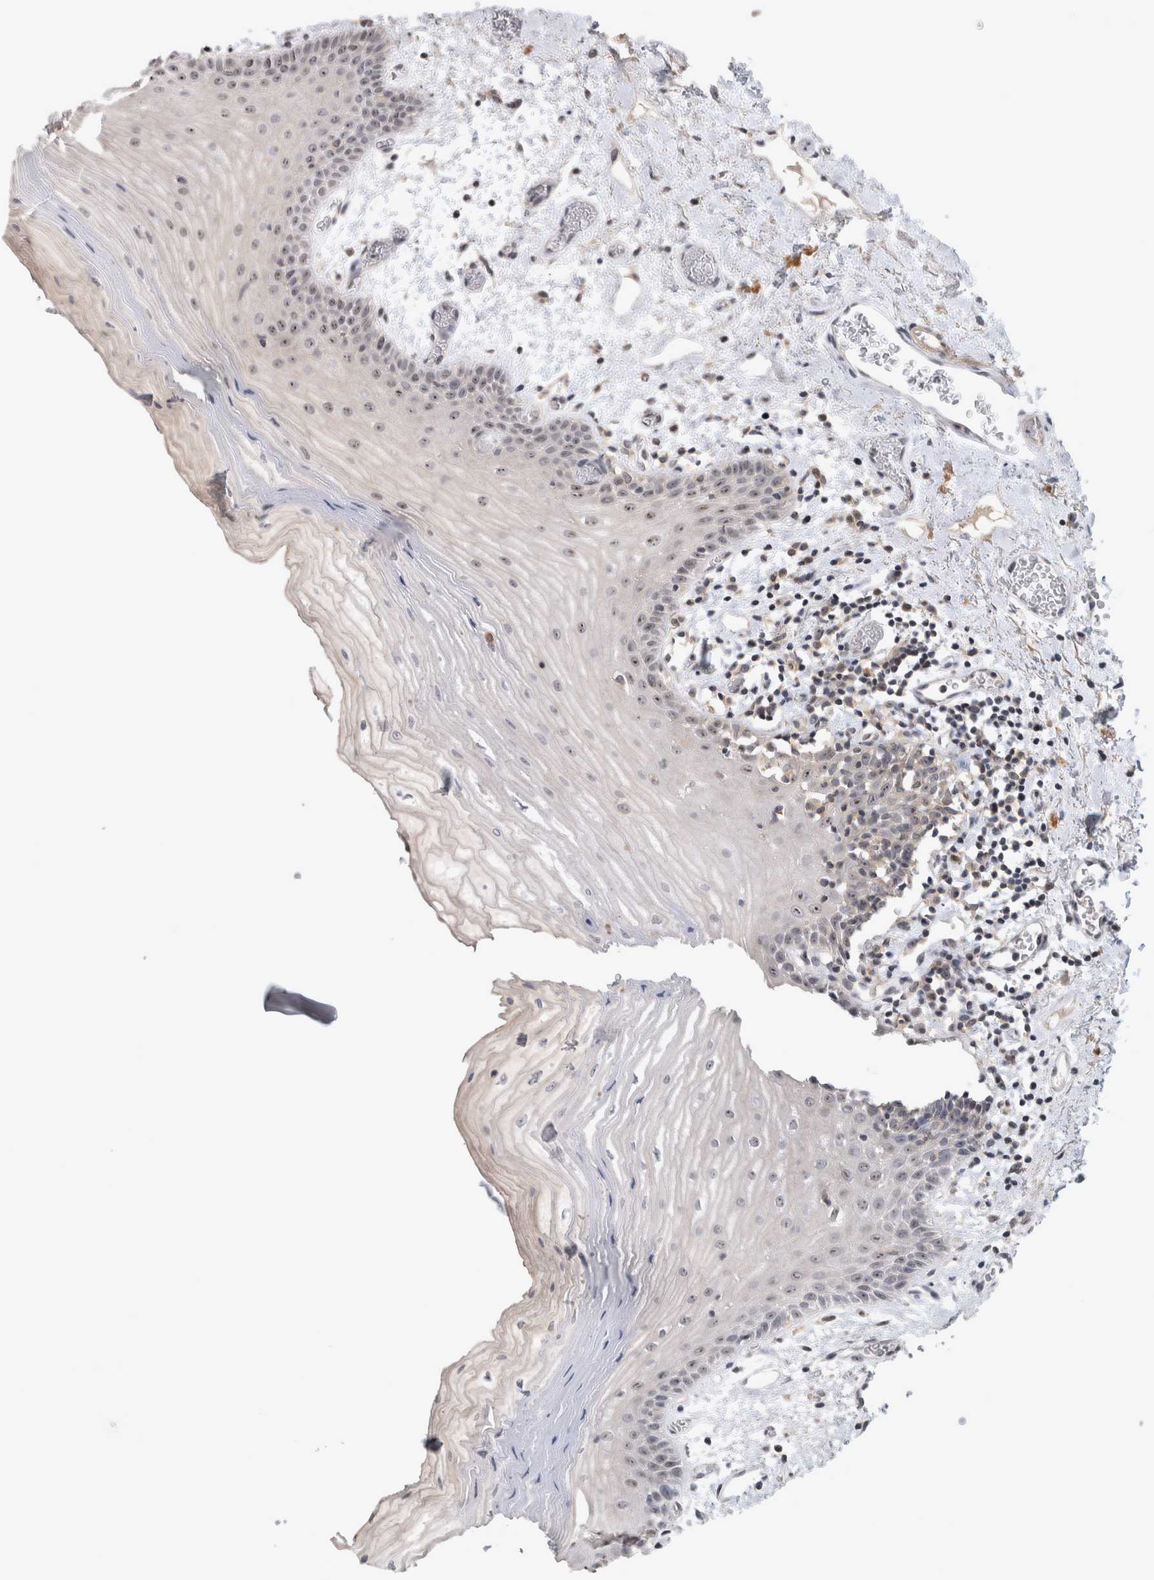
{"staining": {"intensity": "strong", "quantity": "<25%", "location": "nuclear"}, "tissue": "oral mucosa", "cell_type": "Squamous epithelial cells", "image_type": "normal", "snomed": [{"axis": "morphology", "description": "Normal tissue, NOS"}, {"axis": "topography", "description": "Oral tissue"}], "caption": "Approximately <25% of squamous epithelial cells in unremarkable oral mucosa reveal strong nuclear protein positivity as visualized by brown immunohistochemical staining.", "gene": "RBM28", "patient": {"sex": "male", "age": 52}}